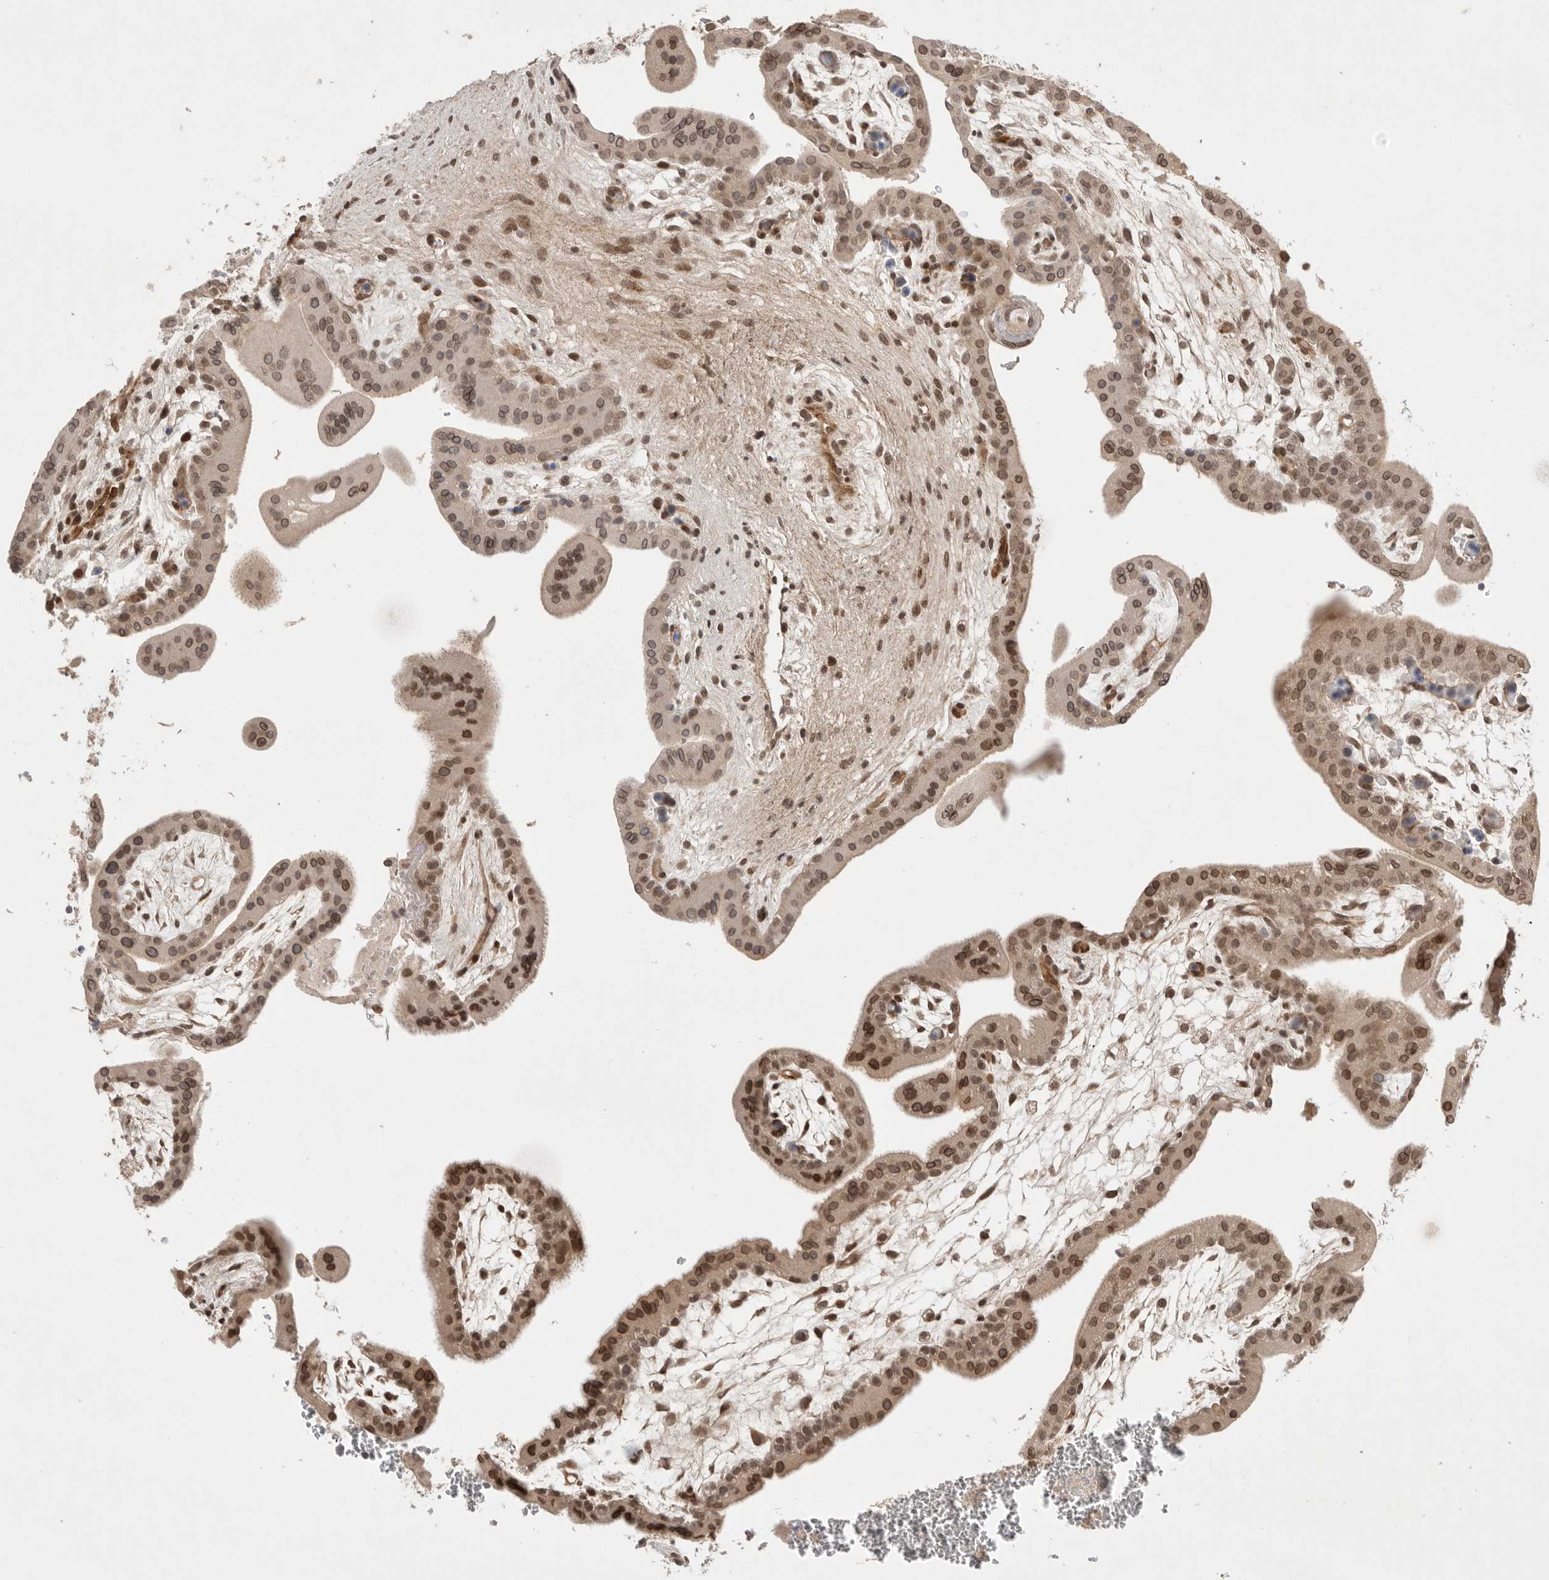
{"staining": {"intensity": "moderate", "quantity": ">75%", "location": "cytoplasmic/membranous,nuclear"}, "tissue": "placenta", "cell_type": "Decidual cells", "image_type": "normal", "snomed": [{"axis": "morphology", "description": "Normal tissue, NOS"}, {"axis": "topography", "description": "Placenta"}], "caption": "Decidual cells demonstrate moderate cytoplasmic/membranous,nuclear staining in approximately >75% of cells in normal placenta. (DAB IHC, brown staining for protein, blue staining for nuclei).", "gene": "LEMD3", "patient": {"sex": "female", "age": 35}}